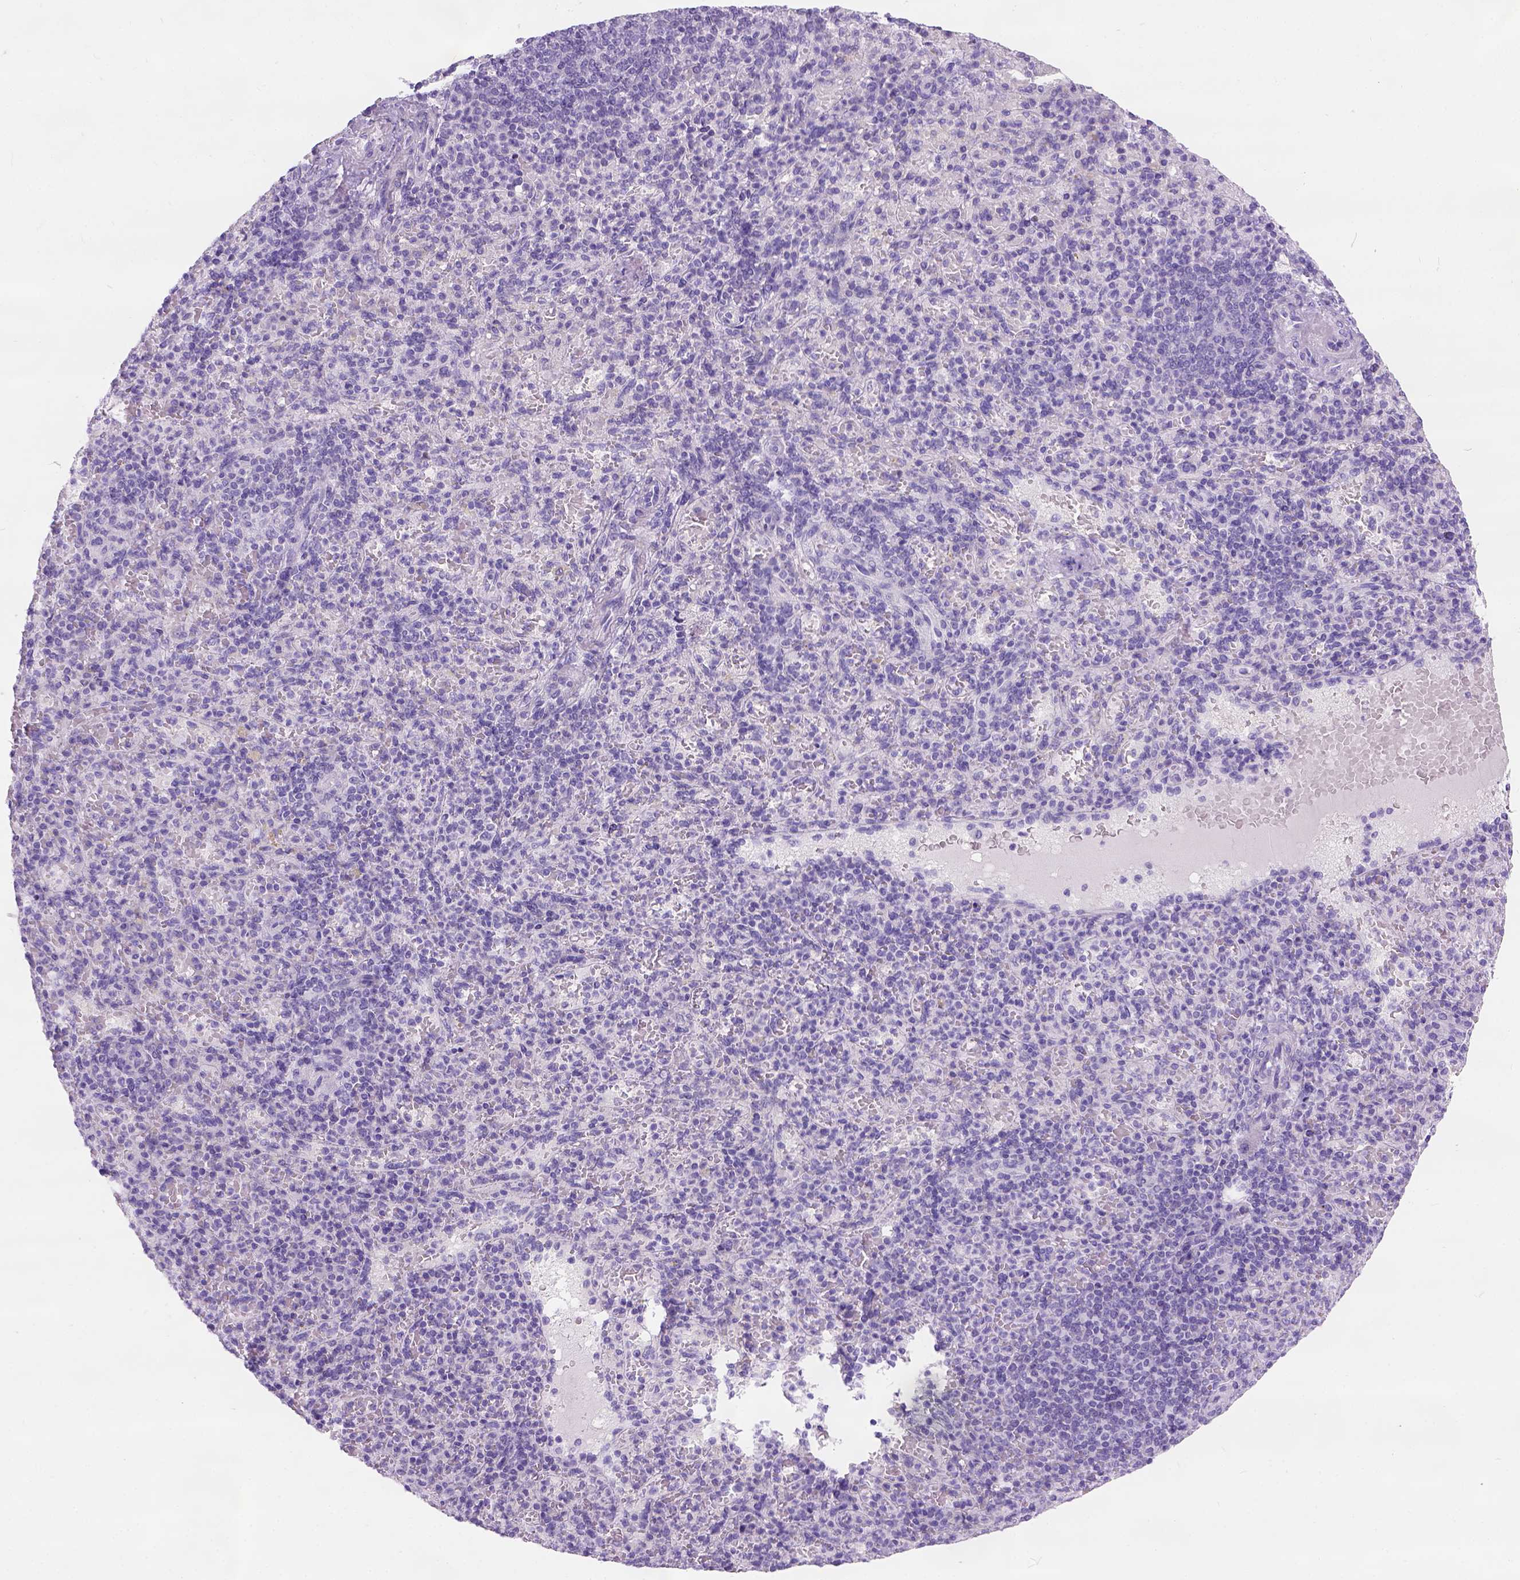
{"staining": {"intensity": "negative", "quantity": "none", "location": "none"}, "tissue": "spleen", "cell_type": "Cells in red pulp", "image_type": "normal", "snomed": [{"axis": "morphology", "description": "Normal tissue, NOS"}, {"axis": "topography", "description": "Spleen"}], "caption": "Immunohistochemistry micrograph of normal spleen: human spleen stained with DAB displays no significant protein staining in cells in red pulp. (DAB (3,3'-diaminobenzidine) immunohistochemistry, high magnification).", "gene": "C7orf57", "patient": {"sex": "female", "age": 74}}